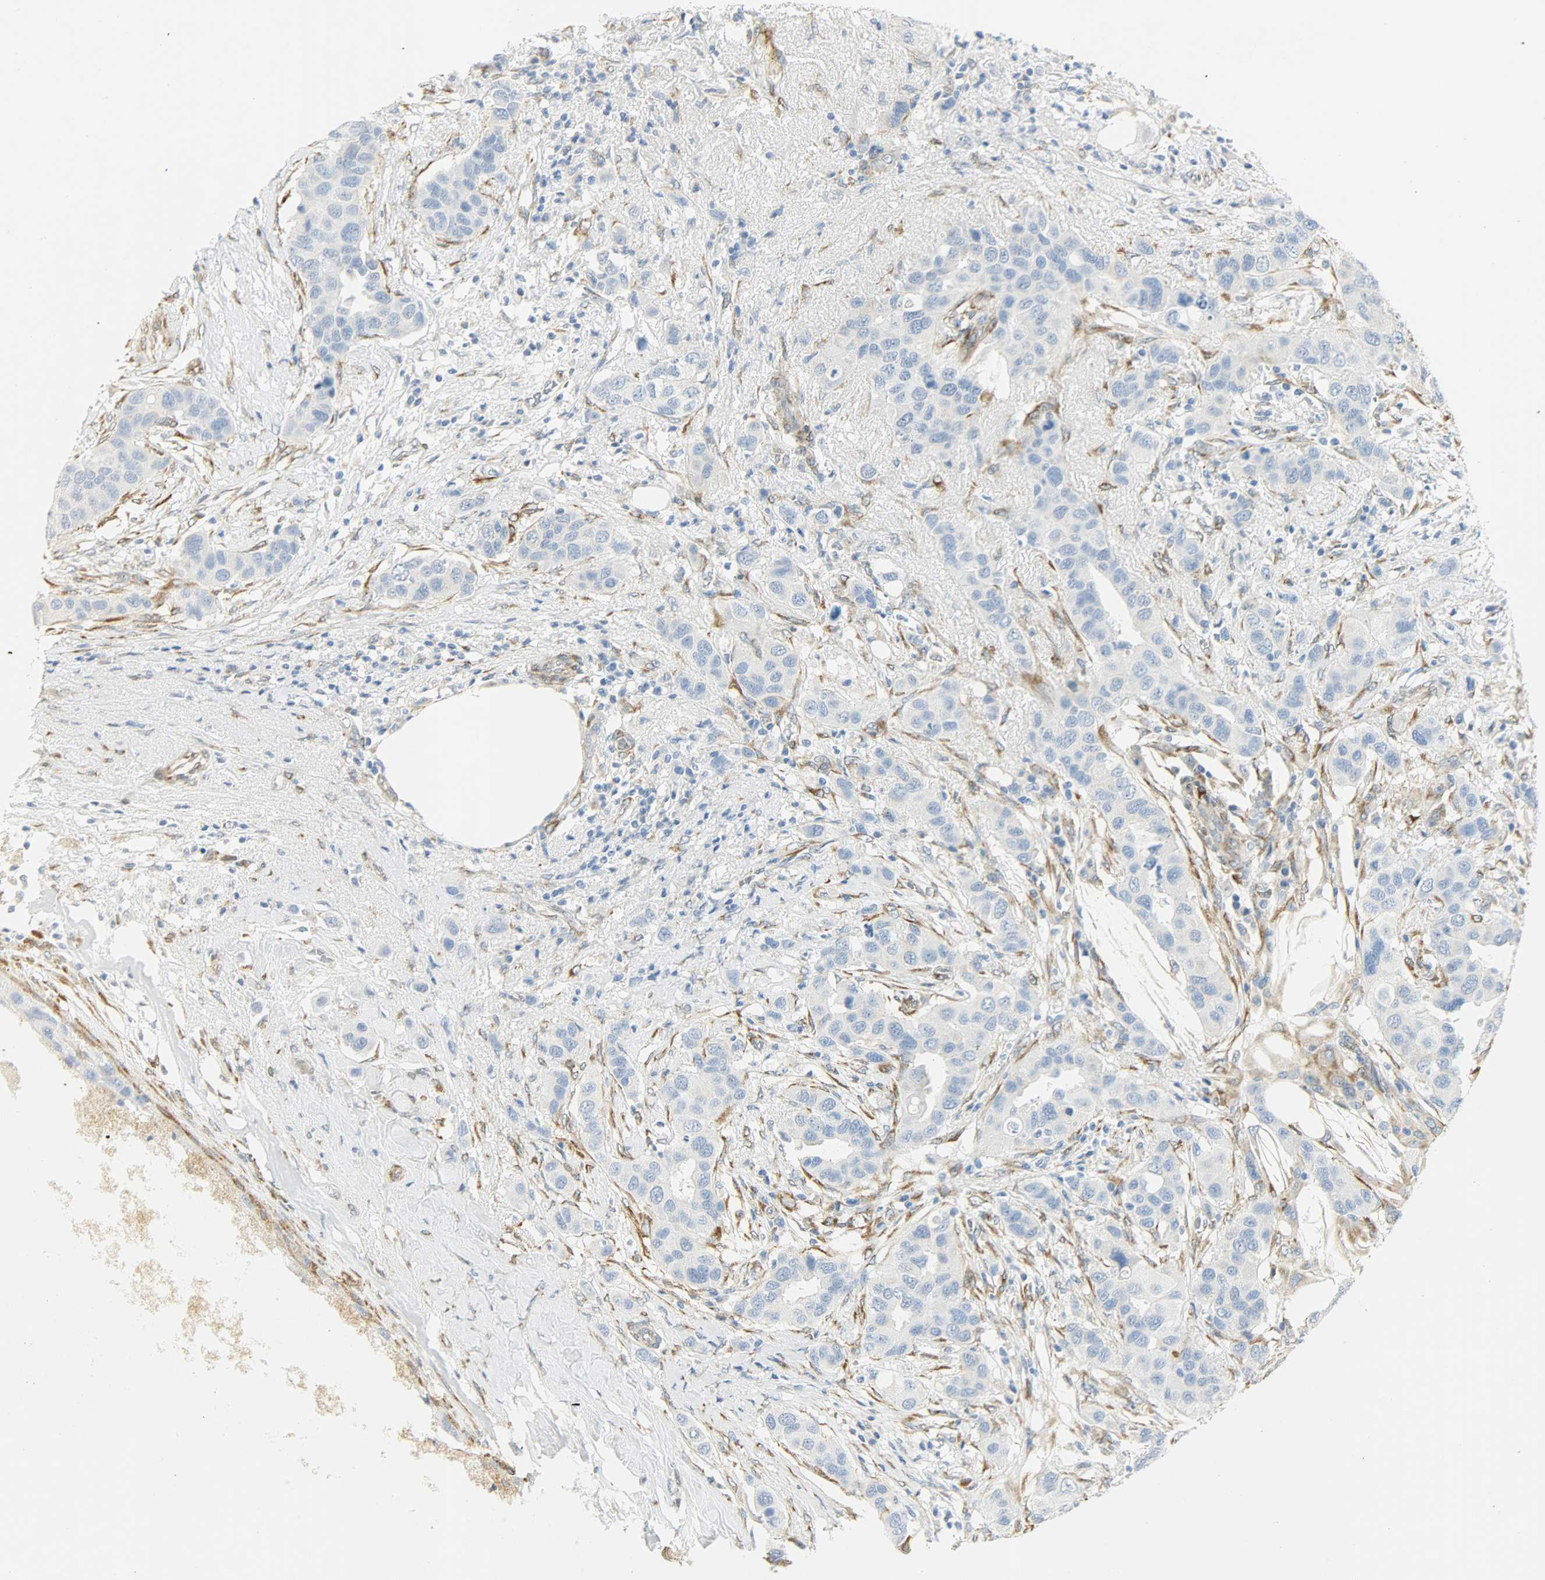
{"staining": {"intensity": "negative", "quantity": "none", "location": "none"}, "tissue": "breast cancer", "cell_type": "Tumor cells", "image_type": "cancer", "snomed": [{"axis": "morphology", "description": "Duct carcinoma"}, {"axis": "topography", "description": "Breast"}], "caption": "This is an immunohistochemistry (IHC) histopathology image of human breast intraductal carcinoma. There is no positivity in tumor cells.", "gene": "PKD2", "patient": {"sex": "female", "age": 50}}